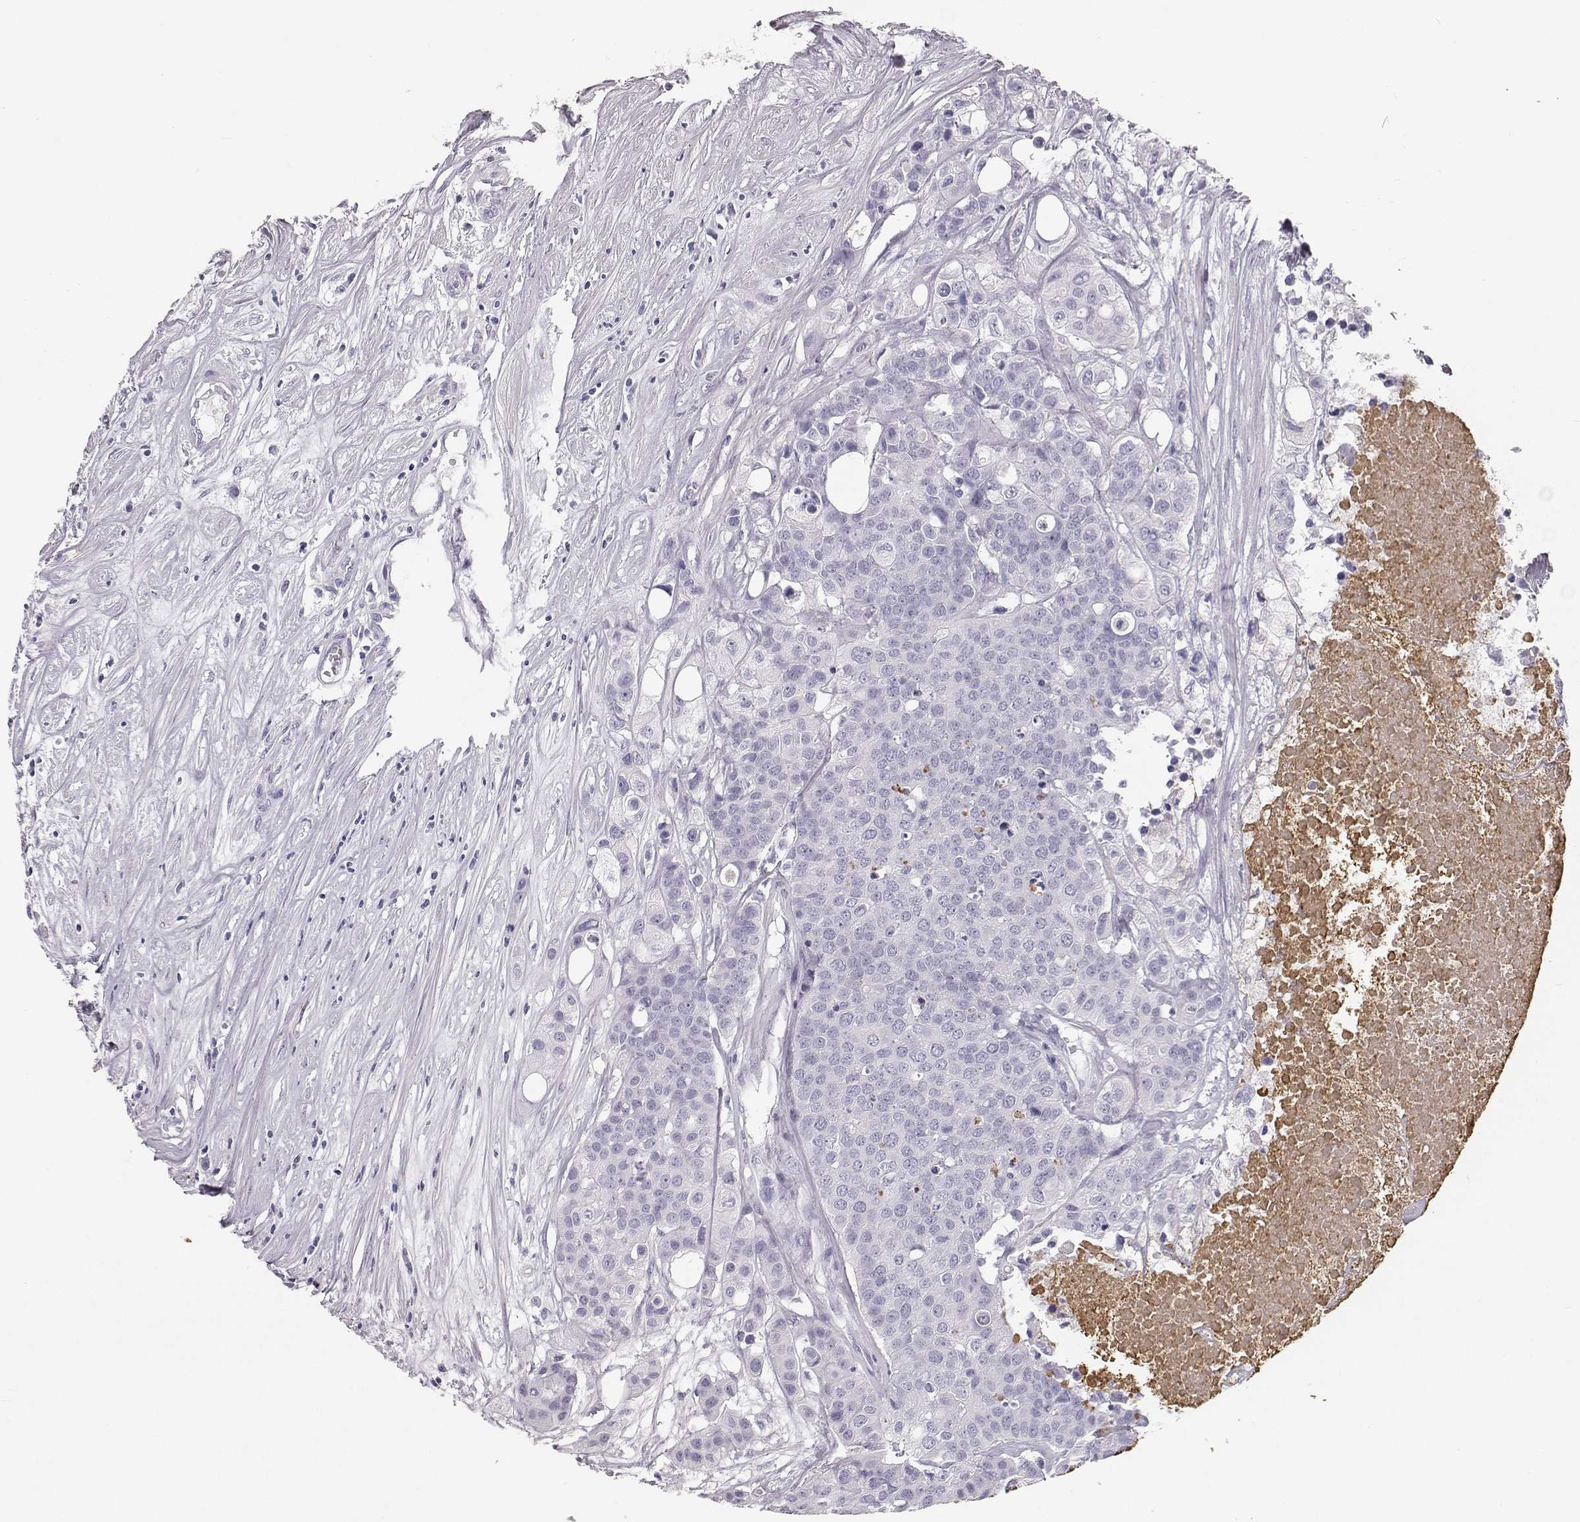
{"staining": {"intensity": "negative", "quantity": "none", "location": "none"}, "tissue": "carcinoid", "cell_type": "Tumor cells", "image_type": "cancer", "snomed": [{"axis": "morphology", "description": "Carcinoid, malignant, NOS"}, {"axis": "topography", "description": "Colon"}], "caption": "There is no significant staining in tumor cells of carcinoid.", "gene": "KRTAP16-1", "patient": {"sex": "male", "age": 81}}